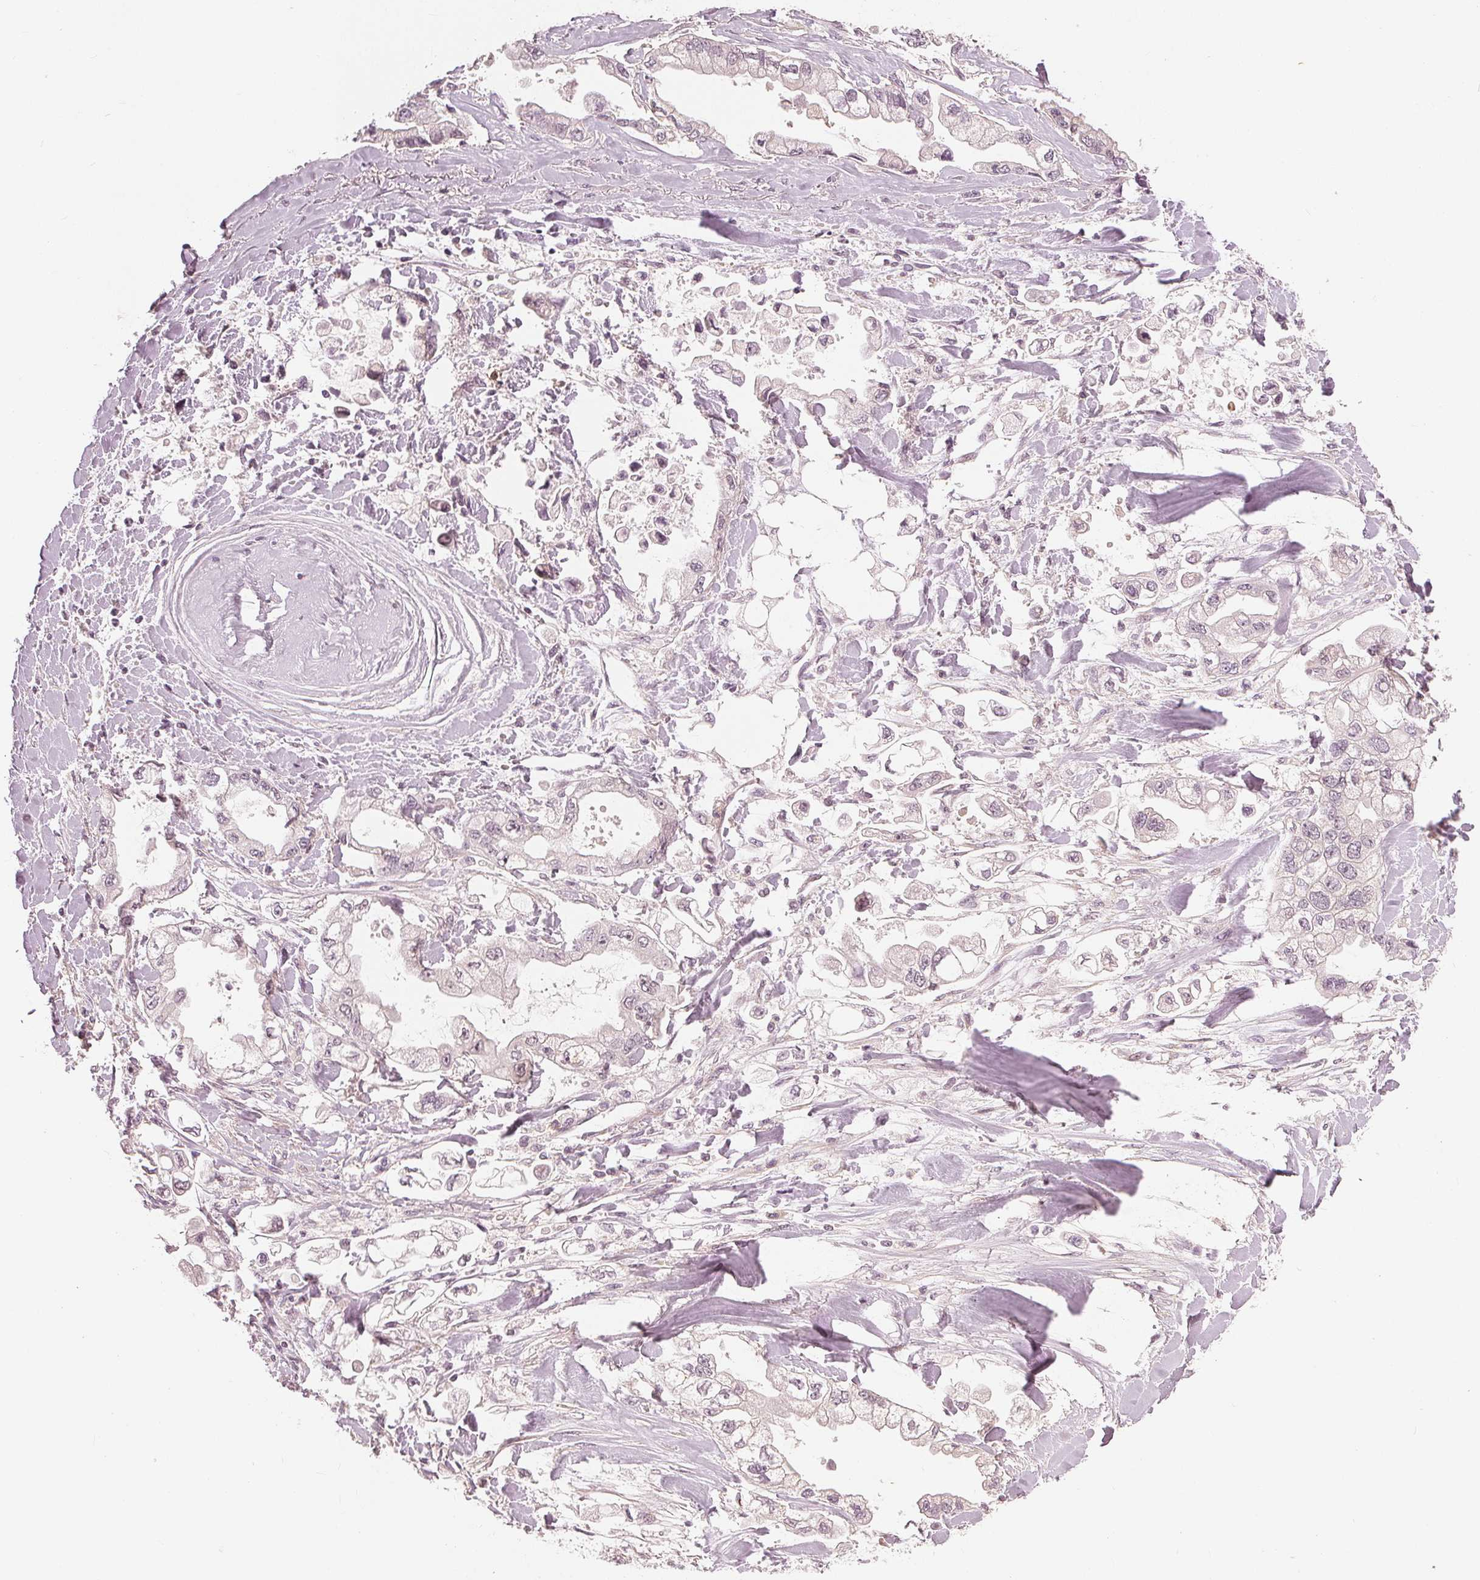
{"staining": {"intensity": "negative", "quantity": "none", "location": "none"}, "tissue": "stomach cancer", "cell_type": "Tumor cells", "image_type": "cancer", "snomed": [{"axis": "morphology", "description": "Adenocarcinoma, NOS"}, {"axis": "topography", "description": "Stomach"}], "caption": "Immunohistochemistry (IHC) micrograph of neoplastic tissue: human stomach cancer (adenocarcinoma) stained with DAB (3,3'-diaminobenzidine) shows no significant protein positivity in tumor cells.", "gene": "SLC34A1", "patient": {"sex": "male", "age": 62}}